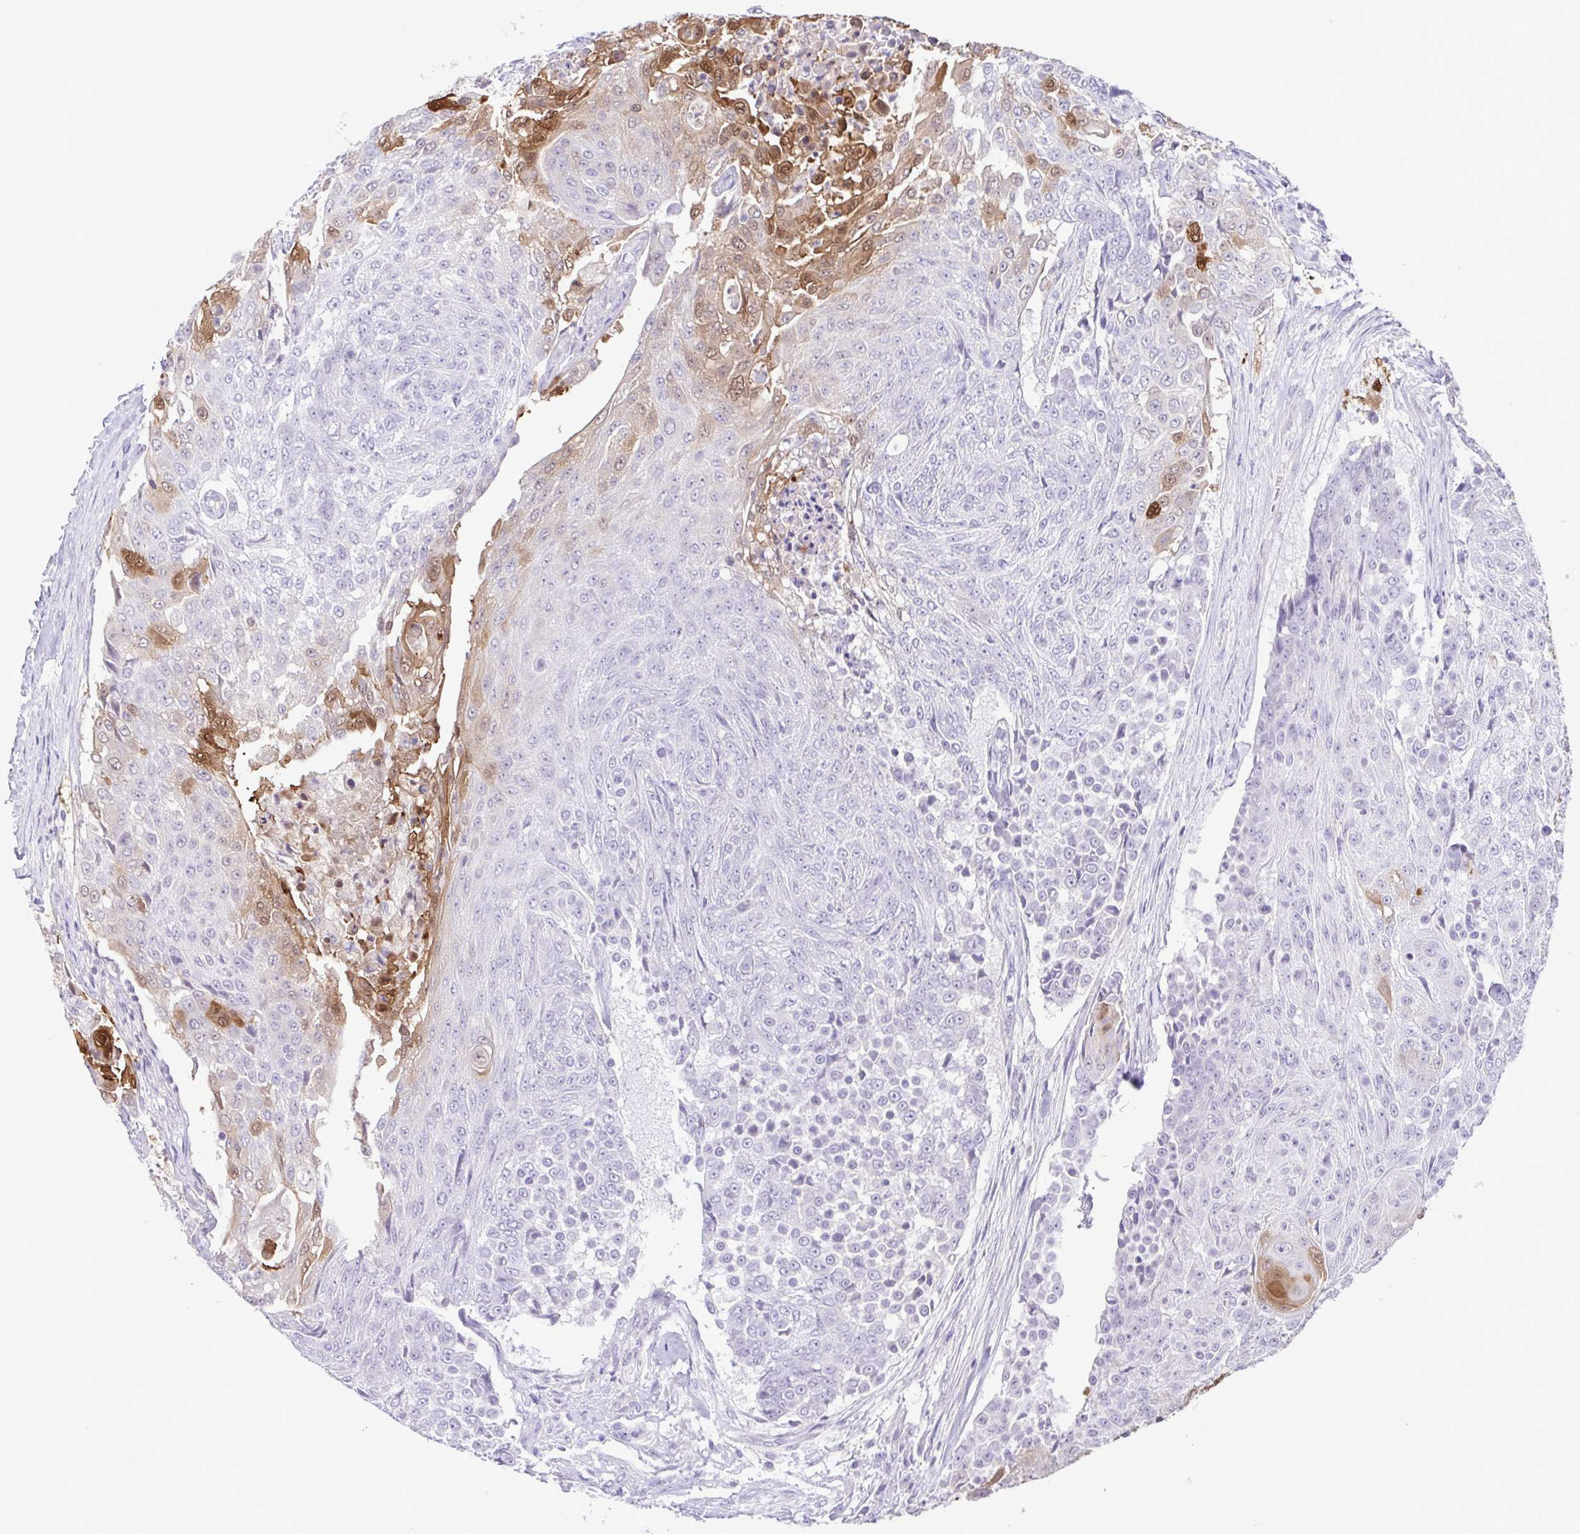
{"staining": {"intensity": "moderate", "quantity": "<25%", "location": "cytoplasmic/membranous,nuclear"}, "tissue": "urothelial cancer", "cell_type": "Tumor cells", "image_type": "cancer", "snomed": [{"axis": "morphology", "description": "Urothelial carcinoma, High grade"}, {"axis": "topography", "description": "Urinary bladder"}], "caption": "A low amount of moderate cytoplasmic/membranous and nuclear staining is appreciated in approximately <25% of tumor cells in high-grade urothelial carcinoma tissue.", "gene": "IL1RN", "patient": {"sex": "female", "age": 63}}